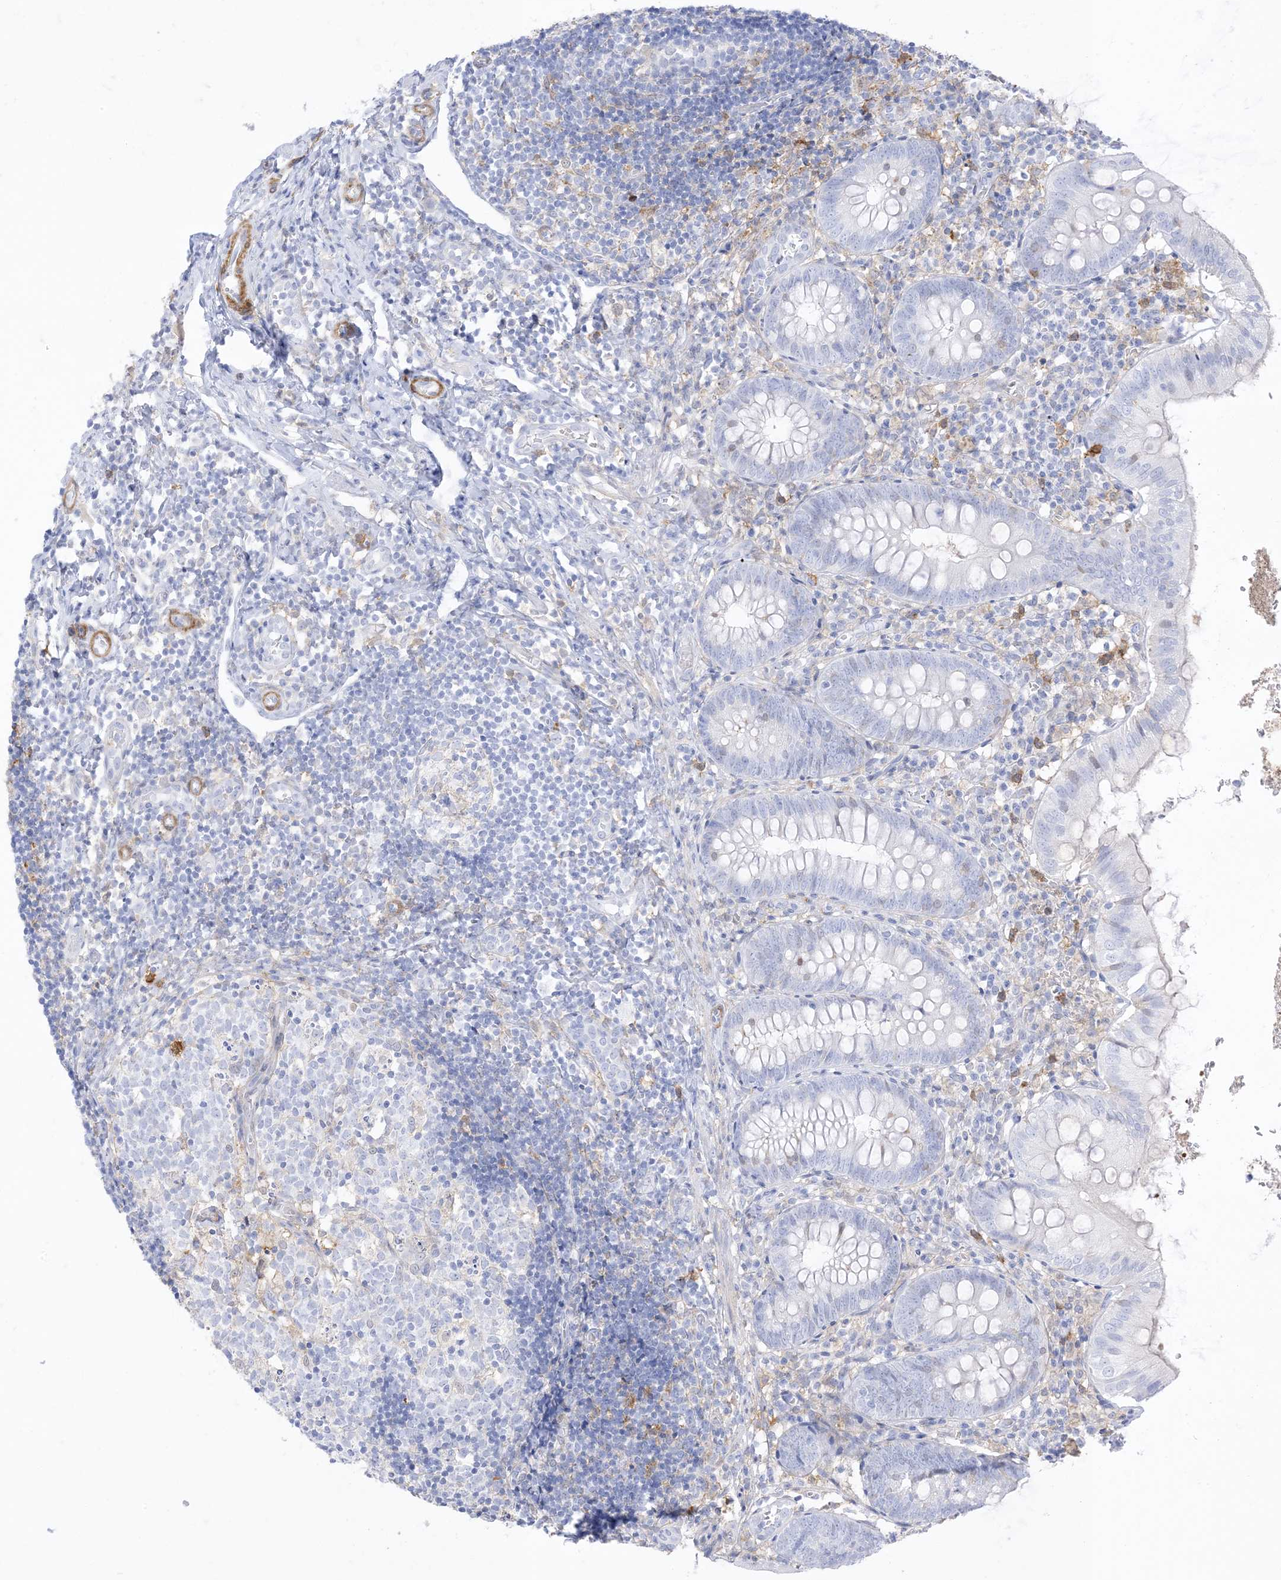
{"staining": {"intensity": "negative", "quantity": "none", "location": "none"}, "tissue": "appendix", "cell_type": "Glandular cells", "image_type": "normal", "snomed": [{"axis": "morphology", "description": "Normal tissue, NOS"}, {"axis": "topography", "description": "Appendix"}], "caption": "Protein analysis of normal appendix exhibits no significant positivity in glandular cells.", "gene": "GSN", "patient": {"sex": "male", "age": 8}}